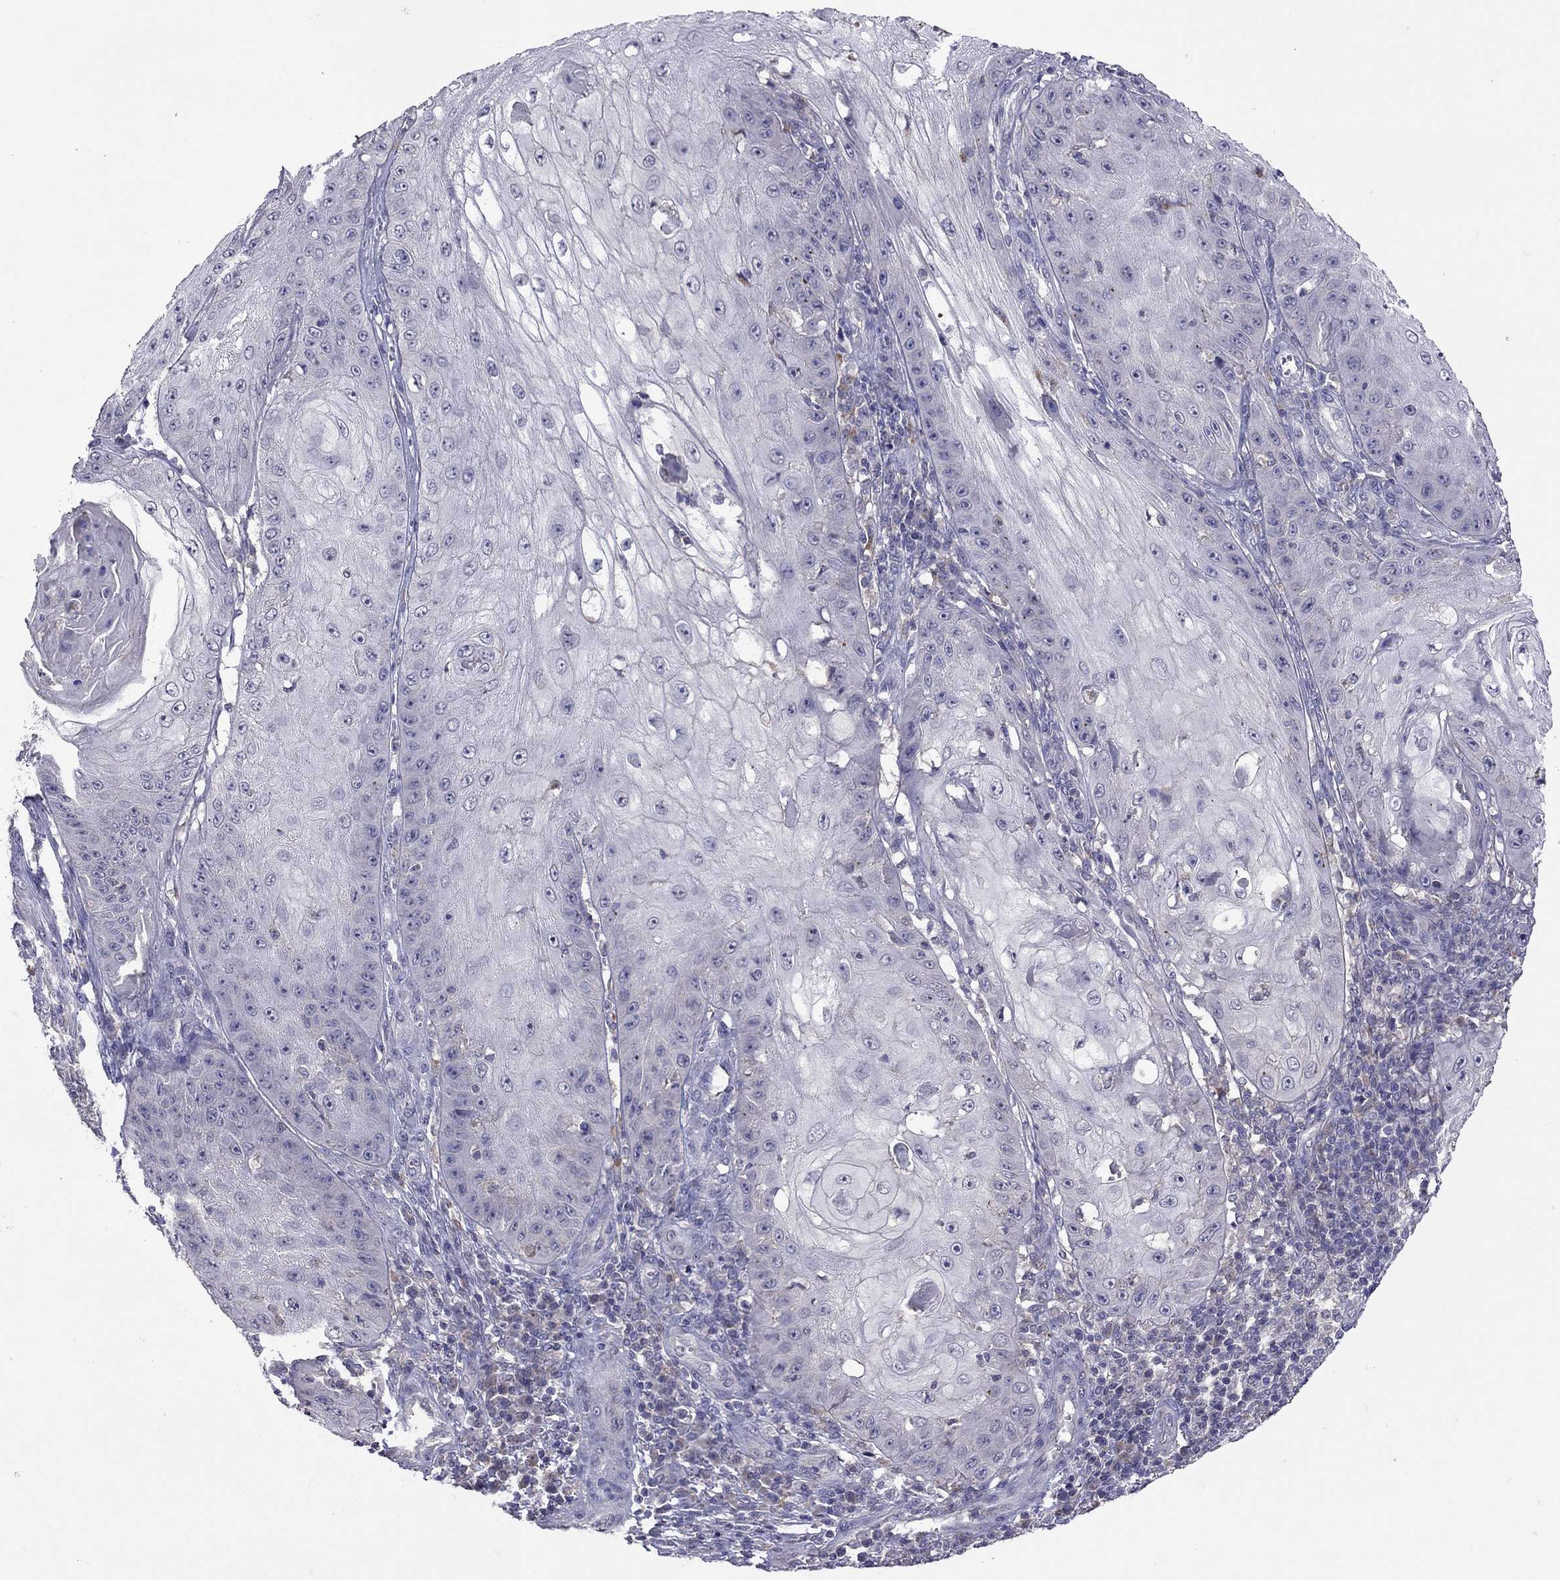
{"staining": {"intensity": "negative", "quantity": "none", "location": "none"}, "tissue": "skin cancer", "cell_type": "Tumor cells", "image_type": "cancer", "snomed": [{"axis": "morphology", "description": "Squamous cell carcinoma, NOS"}, {"axis": "topography", "description": "Skin"}], "caption": "Squamous cell carcinoma (skin) was stained to show a protein in brown. There is no significant positivity in tumor cells.", "gene": "RTP5", "patient": {"sex": "male", "age": 70}}